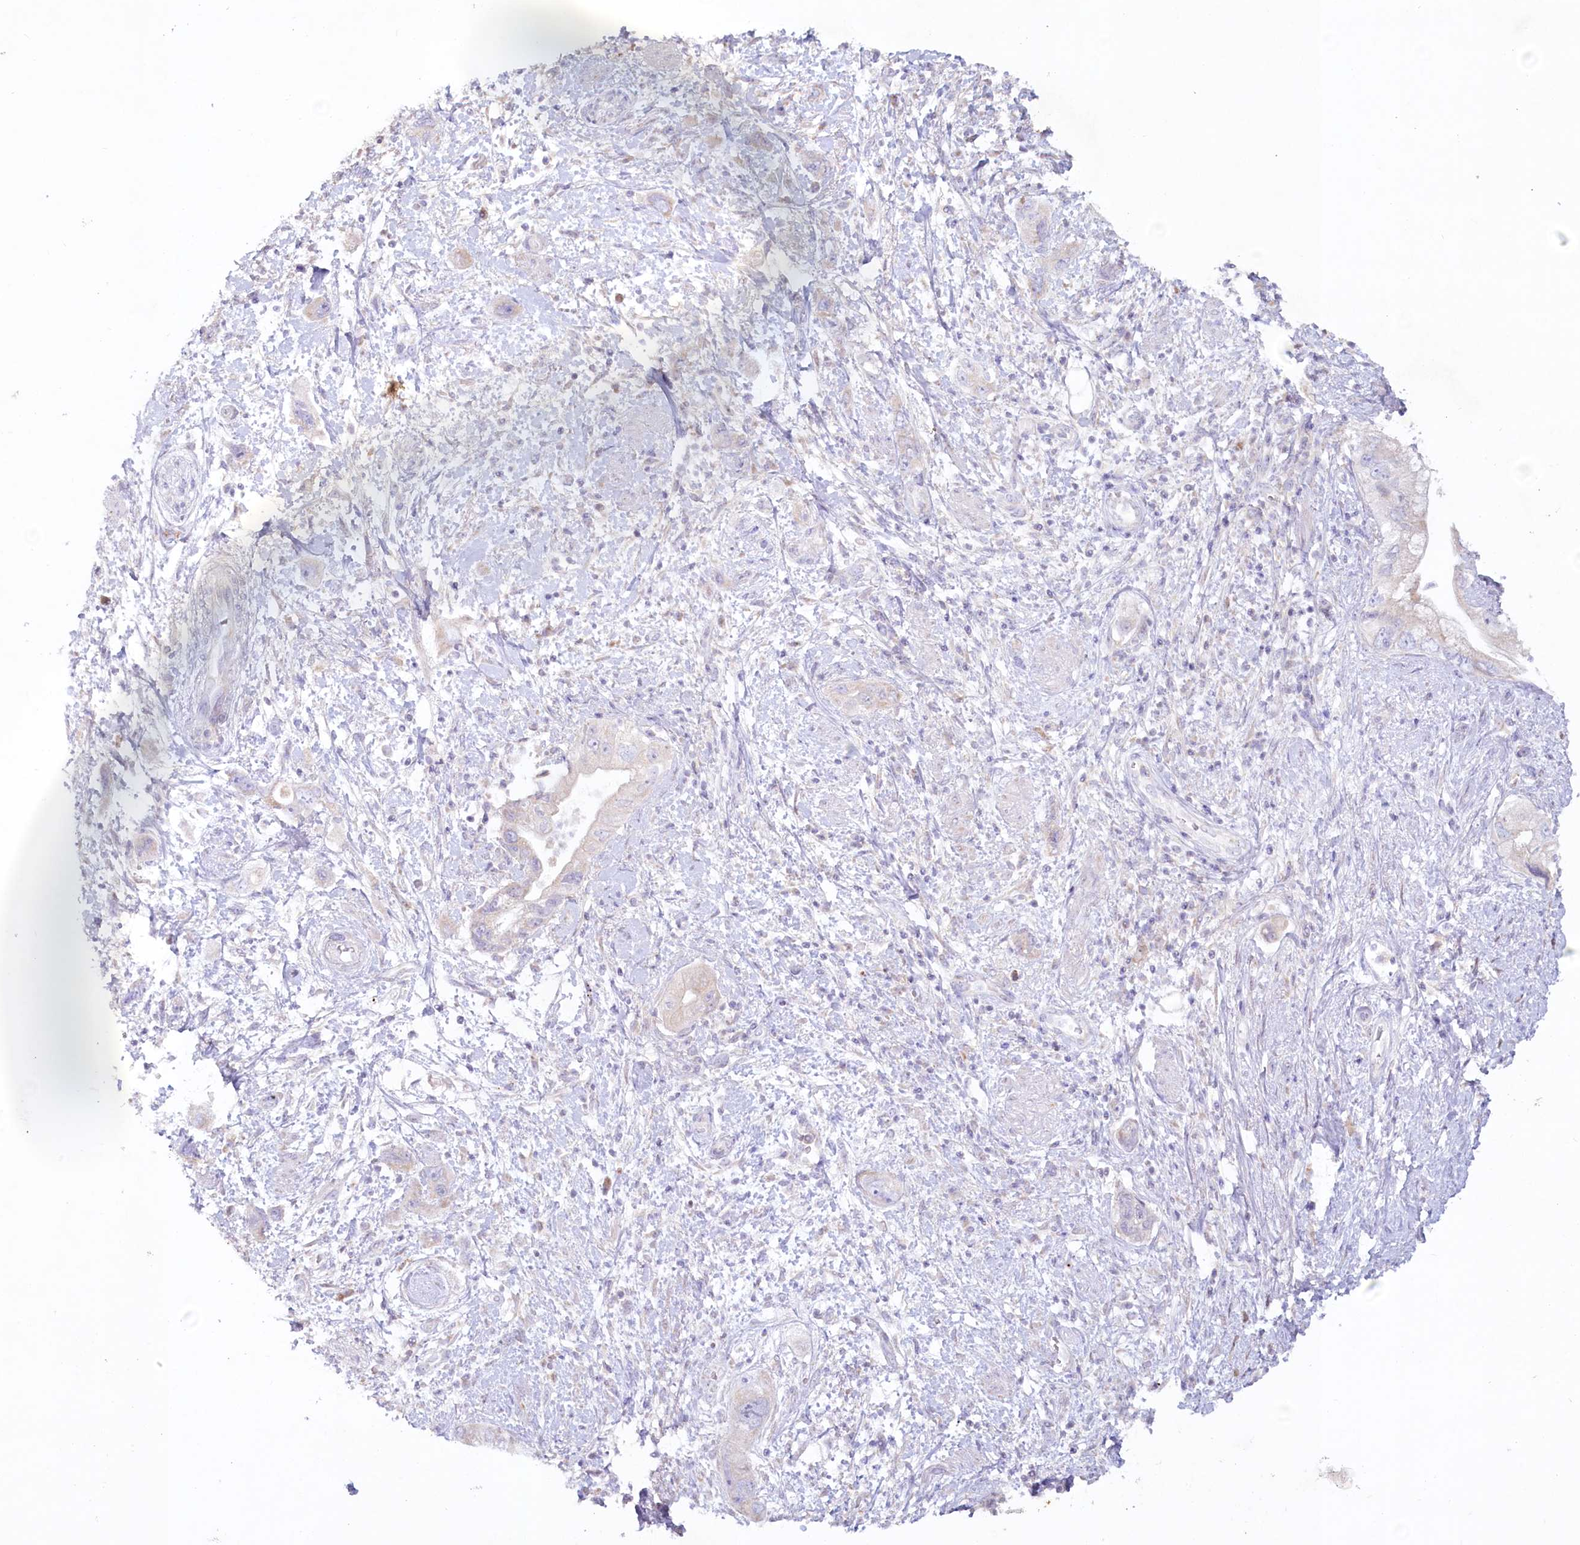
{"staining": {"intensity": "weak", "quantity": "<25%", "location": "cytoplasmic/membranous"}, "tissue": "pancreatic cancer", "cell_type": "Tumor cells", "image_type": "cancer", "snomed": [{"axis": "morphology", "description": "Adenocarcinoma, NOS"}, {"axis": "topography", "description": "Pancreas"}], "caption": "Tumor cells show no significant positivity in adenocarcinoma (pancreatic).", "gene": "PSAPL1", "patient": {"sex": "female", "age": 73}}